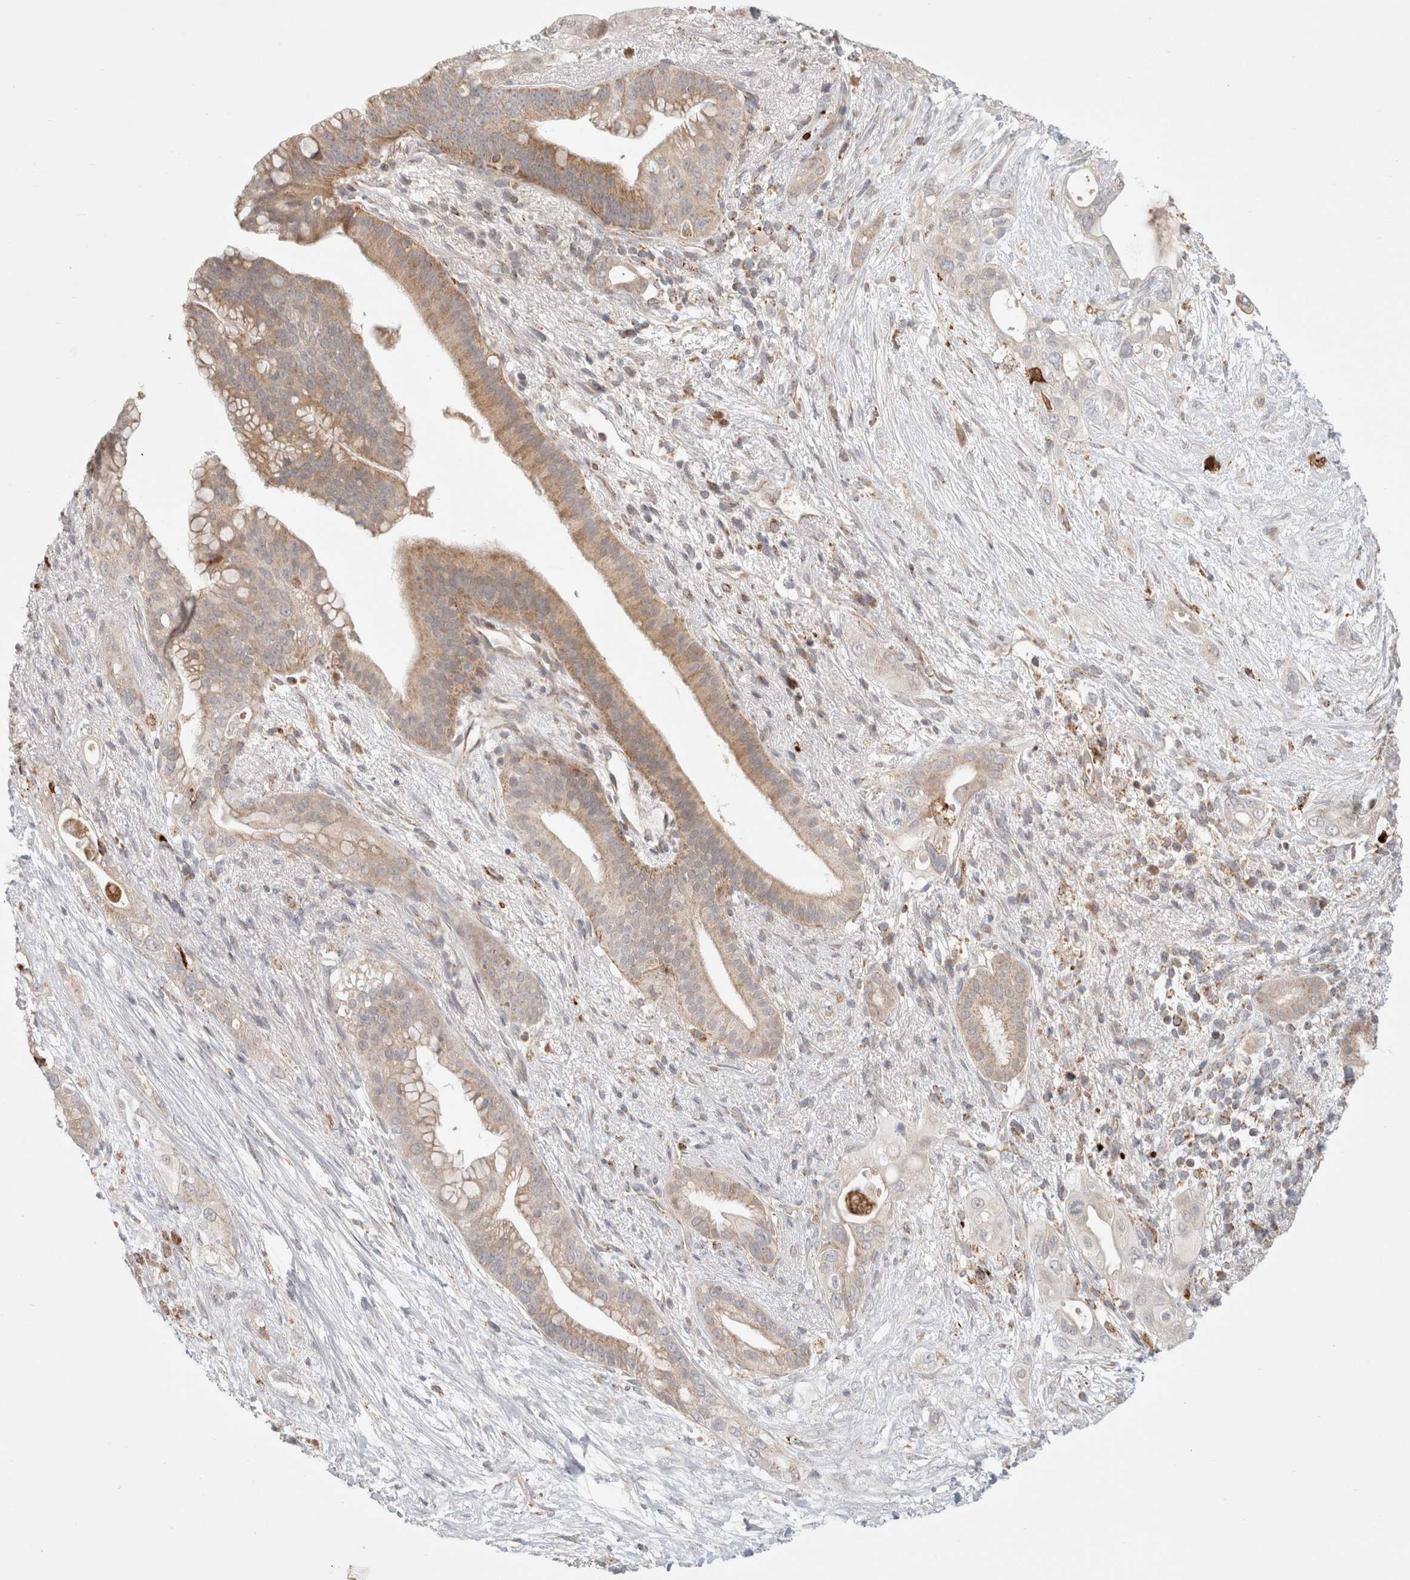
{"staining": {"intensity": "moderate", "quantity": ">75%", "location": "cytoplasmic/membranous"}, "tissue": "pancreatic cancer", "cell_type": "Tumor cells", "image_type": "cancer", "snomed": [{"axis": "morphology", "description": "Adenocarcinoma, NOS"}, {"axis": "topography", "description": "Pancreas"}], "caption": "DAB (3,3'-diaminobenzidine) immunohistochemical staining of pancreatic adenocarcinoma demonstrates moderate cytoplasmic/membranous protein positivity in approximately >75% of tumor cells. Nuclei are stained in blue.", "gene": "HROB", "patient": {"sex": "male", "age": 53}}